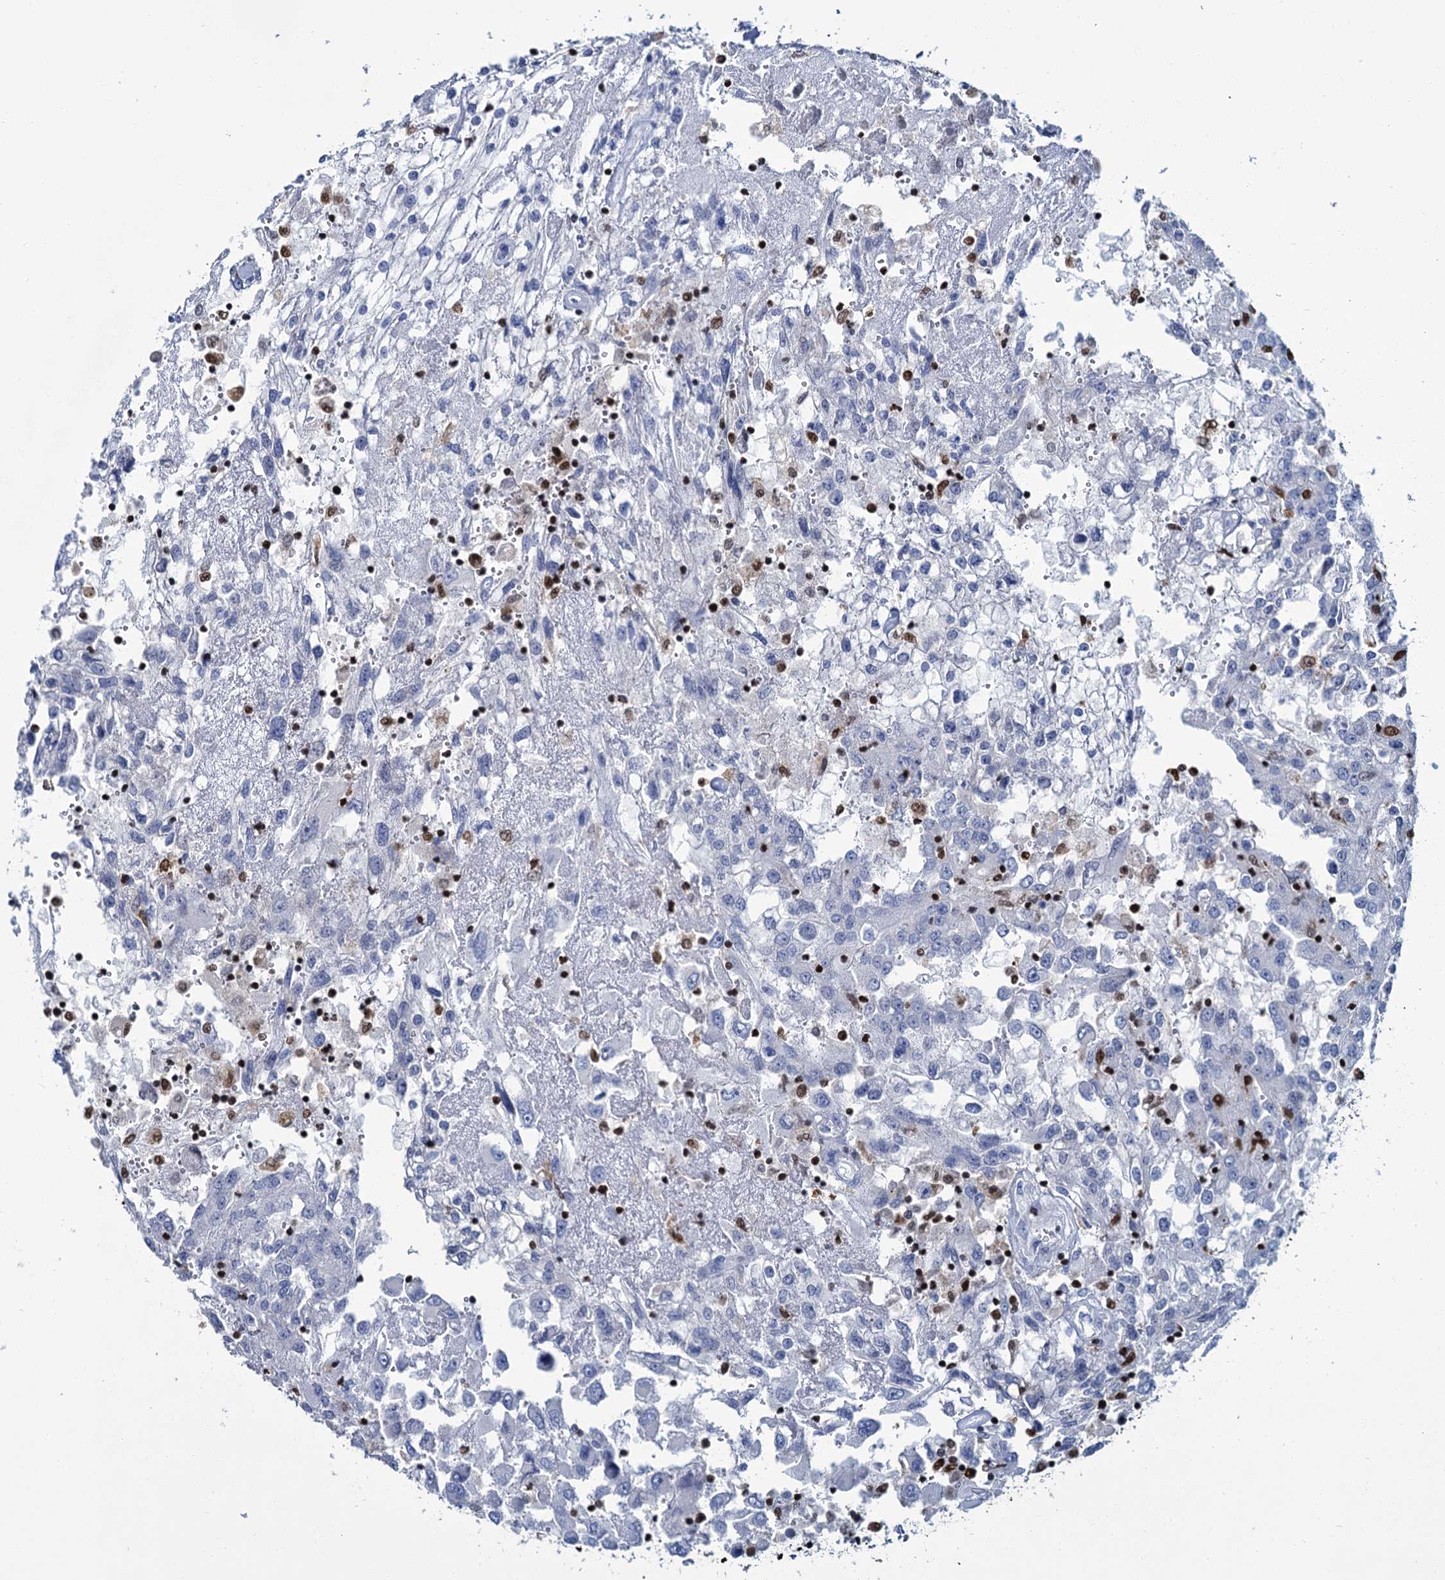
{"staining": {"intensity": "negative", "quantity": "none", "location": "none"}, "tissue": "renal cancer", "cell_type": "Tumor cells", "image_type": "cancer", "snomed": [{"axis": "morphology", "description": "Adenocarcinoma, NOS"}, {"axis": "topography", "description": "Kidney"}], "caption": "Immunohistochemical staining of renal adenocarcinoma reveals no significant staining in tumor cells.", "gene": "CELF2", "patient": {"sex": "female", "age": 52}}